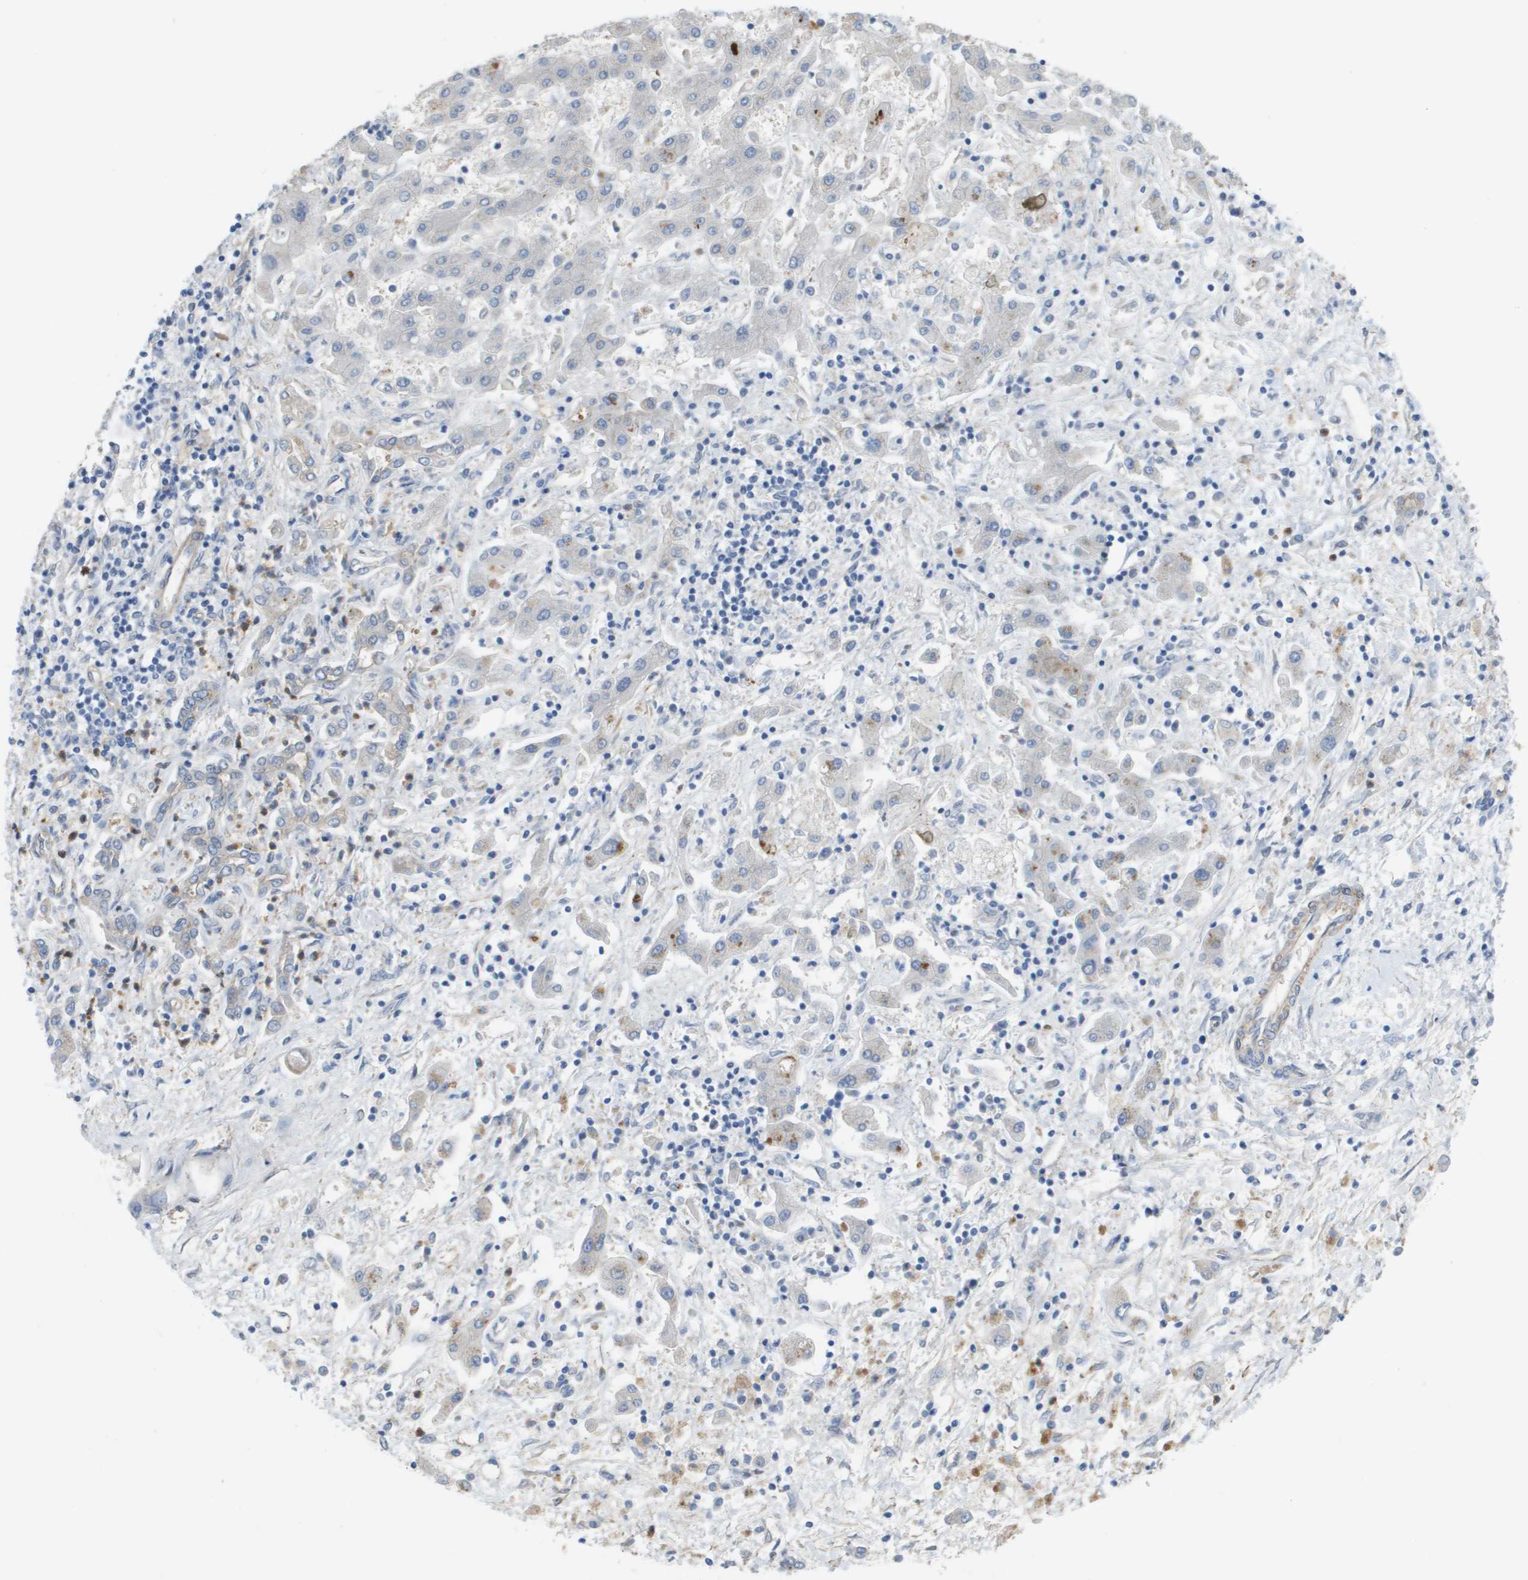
{"staining": {"intensity": "negative", "quantity": "none", "location": "none"}, "tissue": "liver cancer", "cell_type": "Tumor cells", "image_type": "cancer", "snomed": [{"axis": "morphology", "description": "Cholangiocarcinoma"}, {"axis": "topography", "description": "Liver"}], "caption": "Tumor cells are negative for brown protein staining in liver cancer.", "gene": "RNF112", "patient": {"sex": "male", "age": 50}}